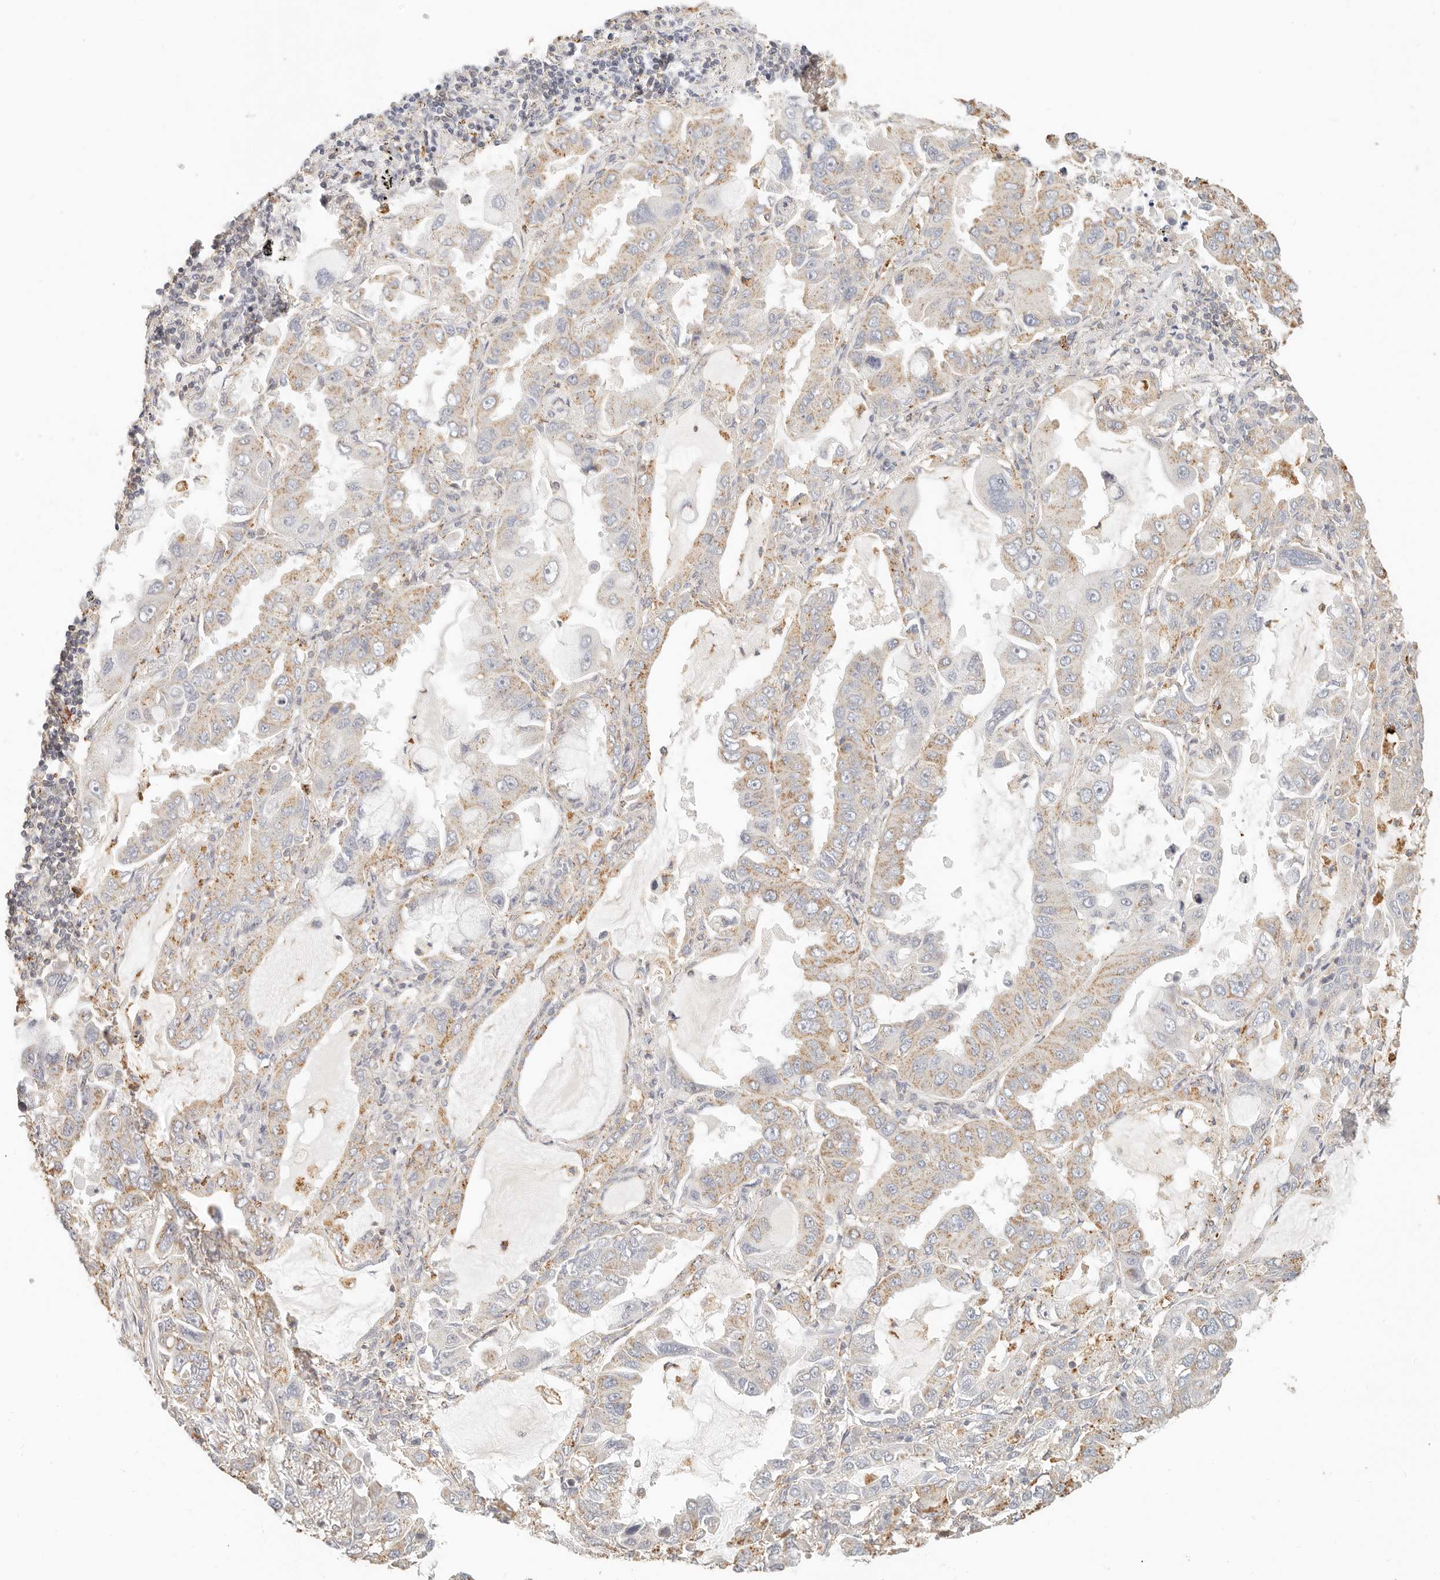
{"staining": {"intensity": "weak", "quantity": "25%-75%", "location": "cytoplasmic/membranous"}, "tissue": "lung cancer", "cell_type": "Tumor cells", "image_type": "cancer", "snomed": [{"axis": "morphology", "description": "Adenocarcinoma, NOS"}, {"axis": "topography", "description": "Lung"}], "caption": "Protein staining exhibits weak cytoplasmic/membranous positivity in about 25%-75% of tumor cells in lung adenocarcinoma. The staining was performed using DAB (3,3'-diaminobenzidine) to visualize the protein expression in brown, while the nuclei were stained in blue with hematoxylin (Magnification: 20x).", "gene": "CNMD", "patient": {"sex": "male", "age": 64}}